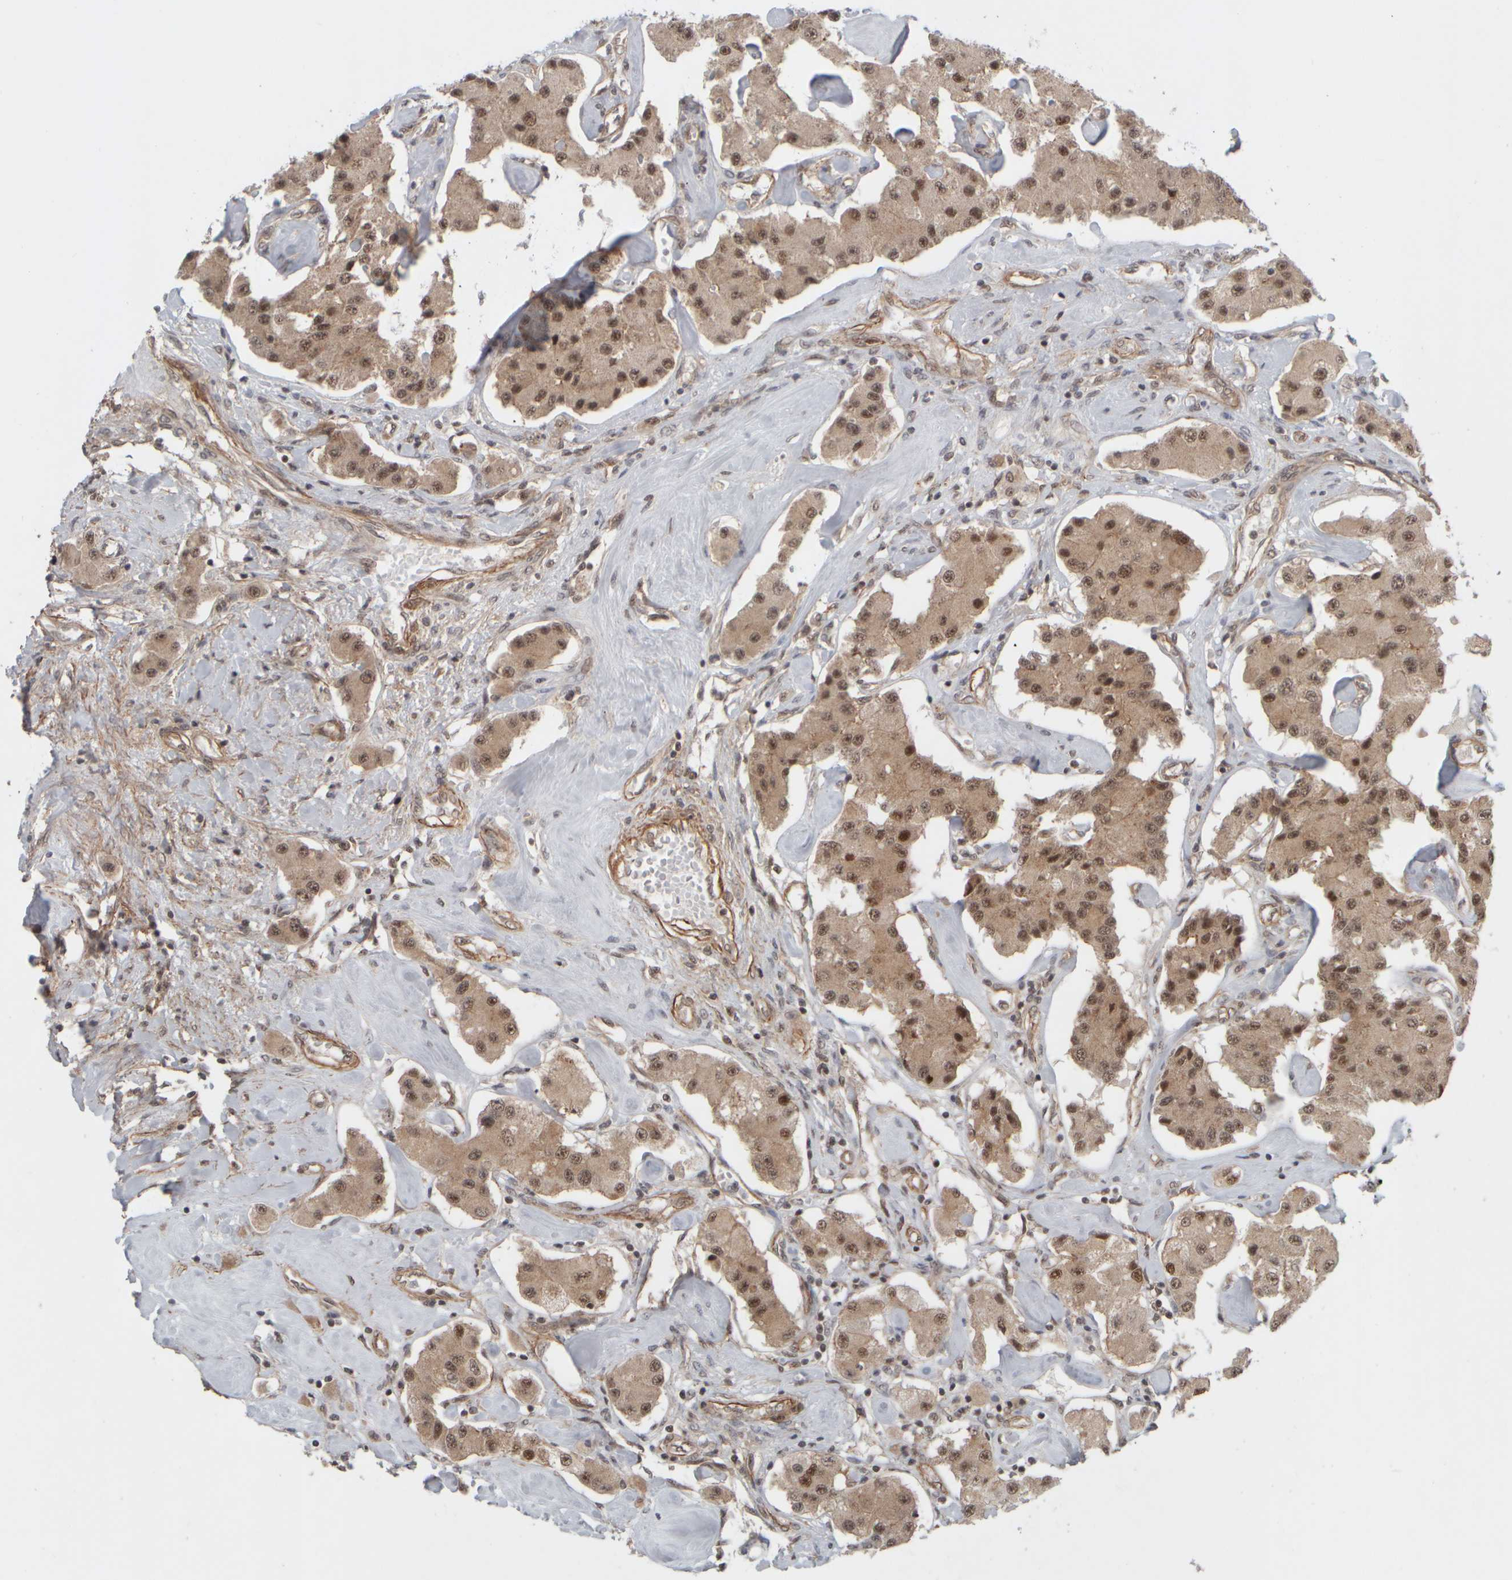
{"staining": {"intensity": "weak", "quantity": ">75%", "location": "cytoplasmic/membranous,nuclear"}, "tissue": "carcinoid", "cell_type": "Tumor cells", "image_type": "cancer", "snomed": [{"axis": "morphology", "description": "Carcinoid, malignant, NOS"}, {"axis": "topography", "description": "Pancreas"}], "caption": "Immunohistochemistry (DAB (3,3'-diaminobenzidine)) staining of human carcinoid (malignant) exhibits weak cytoplasmic/membranous and nuclear protein positivity in about >75% of tumor cells.", "gene": "SYNRG", "patient": {"sex": "male", "age": 41}}